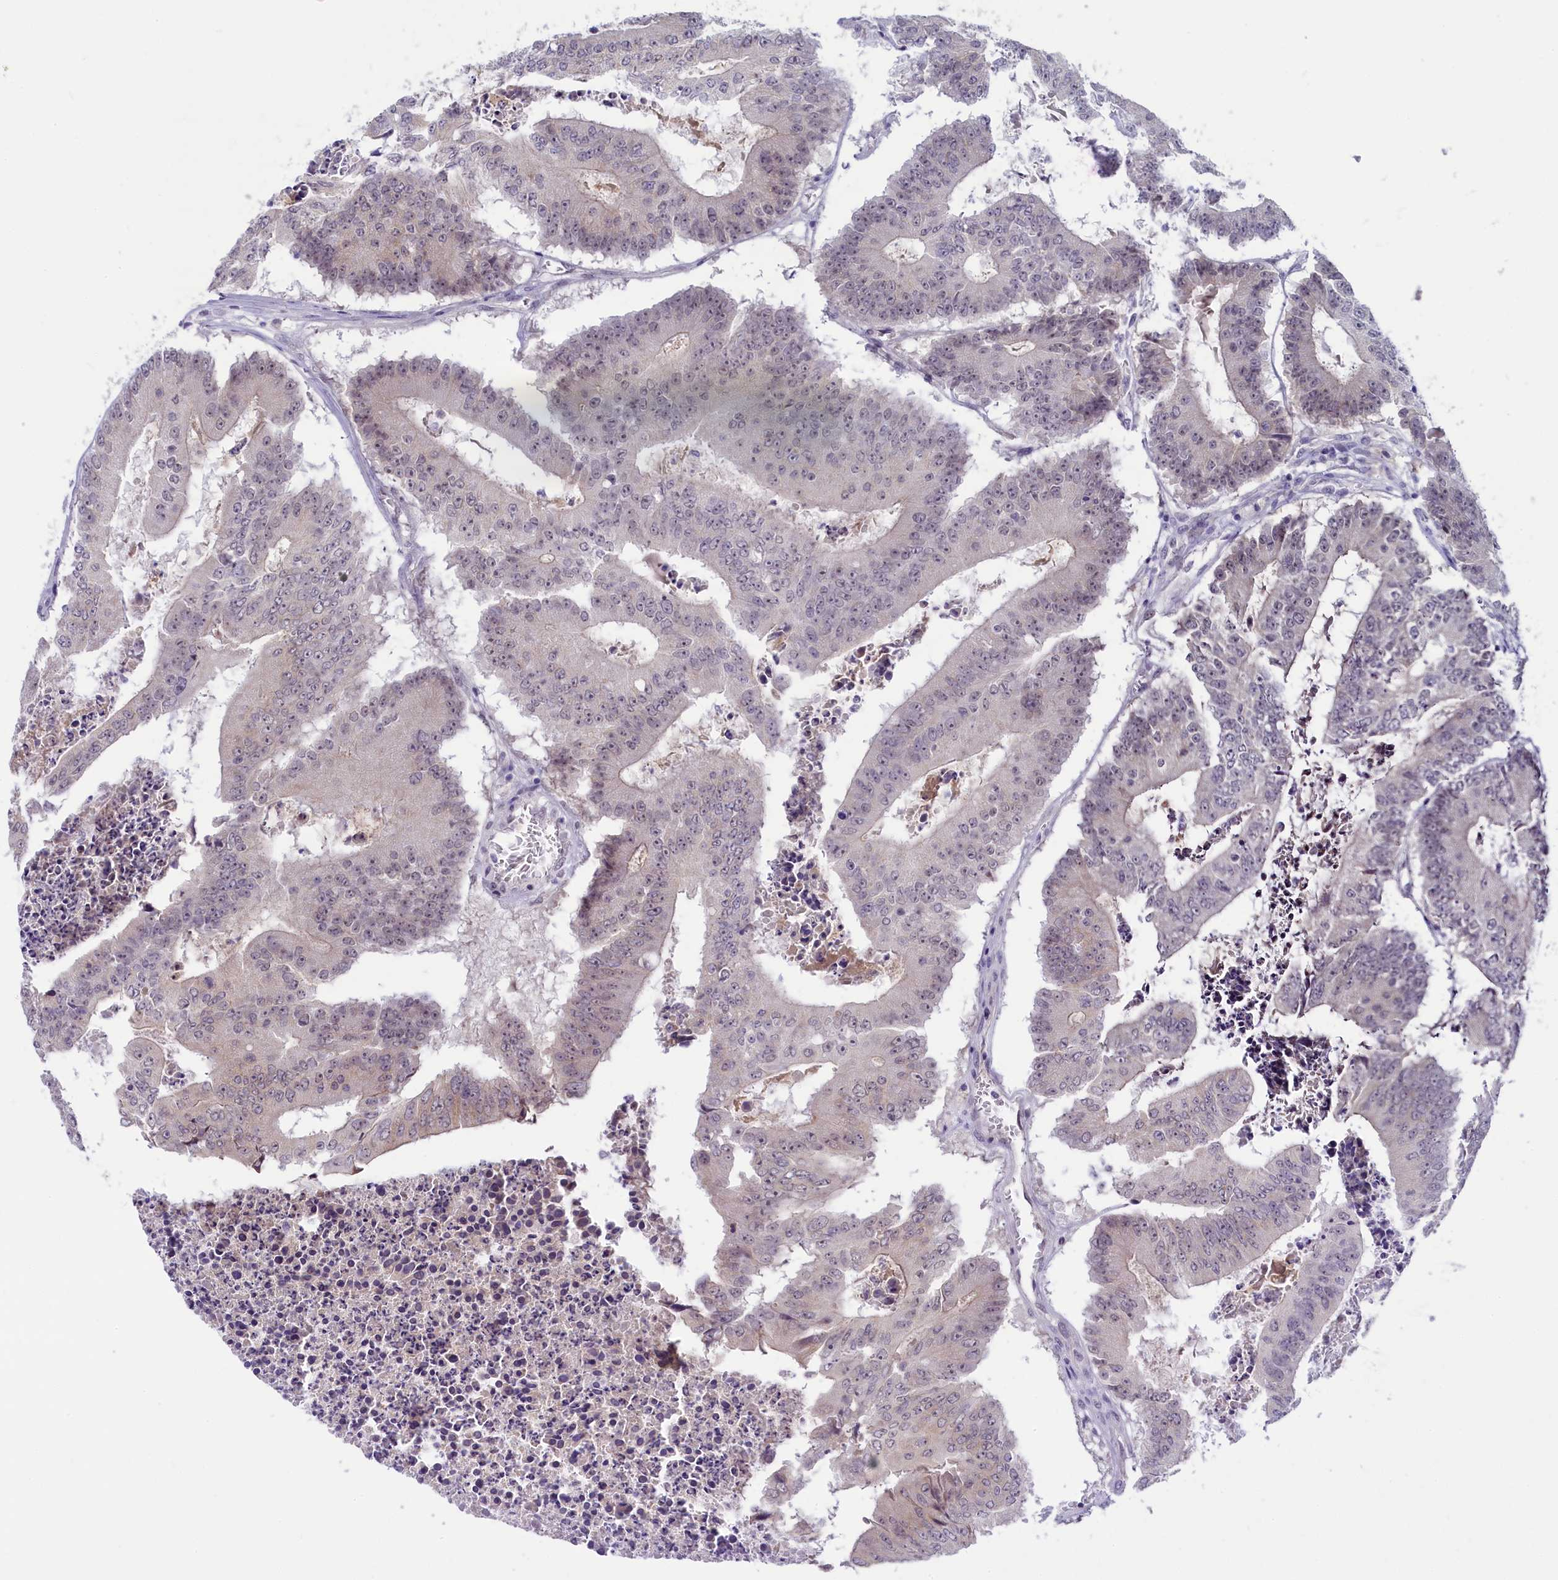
{"staining": {"intensity": "weak", "quantity": "25%-75%", "location": "nuclear"}, "tissue": "colorectal cancer", "cell_type": "Tumor cells", "image_type": "cancer", "snomed": [{"axis": "morphology", "description": "Adenocarcinoma, NOS"}, {"axis": "topography", "description": "Colon"}], "caption": "Colorectal cancer tissue demonstrates weak nuclear positivity in approximately 25%-75% of tumor cells (DAB (3,3'-diaminobenzidine) = brown stain, brightfield microscopy at high magnification).", "gene": "CRAMP1", "patient": {"sex": "male", "age": 87}}